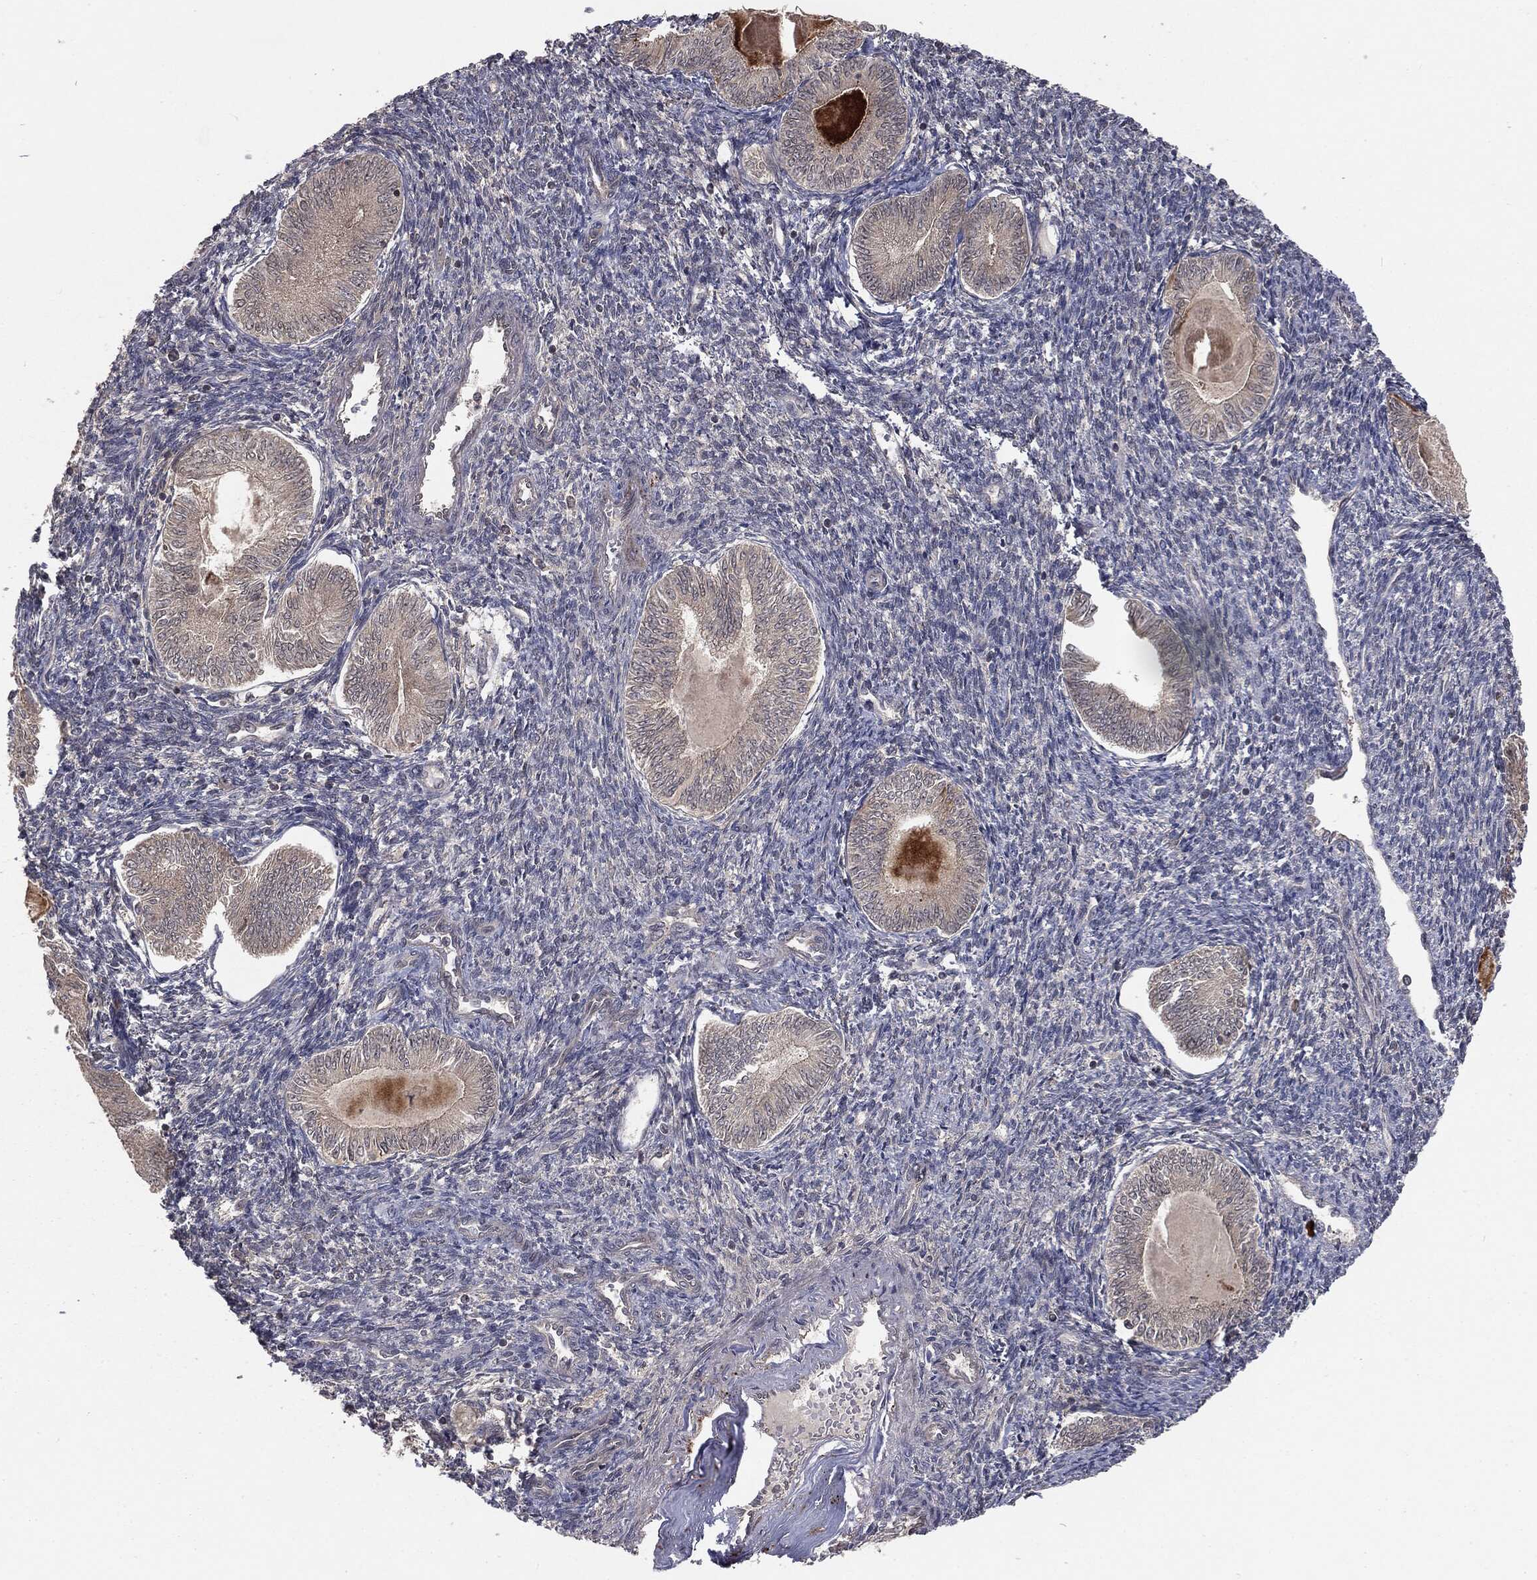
{"staining": {"intensity": "negative", "quantity": "none", "location": "none"}, "tissue": "endometrial cancer", "cell_type": "Tumor cells", "image_type": "cancer", "snomed": [{"axis": "morphology", "description": "Carcinoma, NOS"}, {"axis": "topography", "description": "Uterus"}], "caption": "The histopathology image displays no staining of tumor cells in endometrial cancer. (DAB immunohistochemistry, high magnification).", "gene": "FBXO7", "patient": {"sex": "female", "age": 76}}